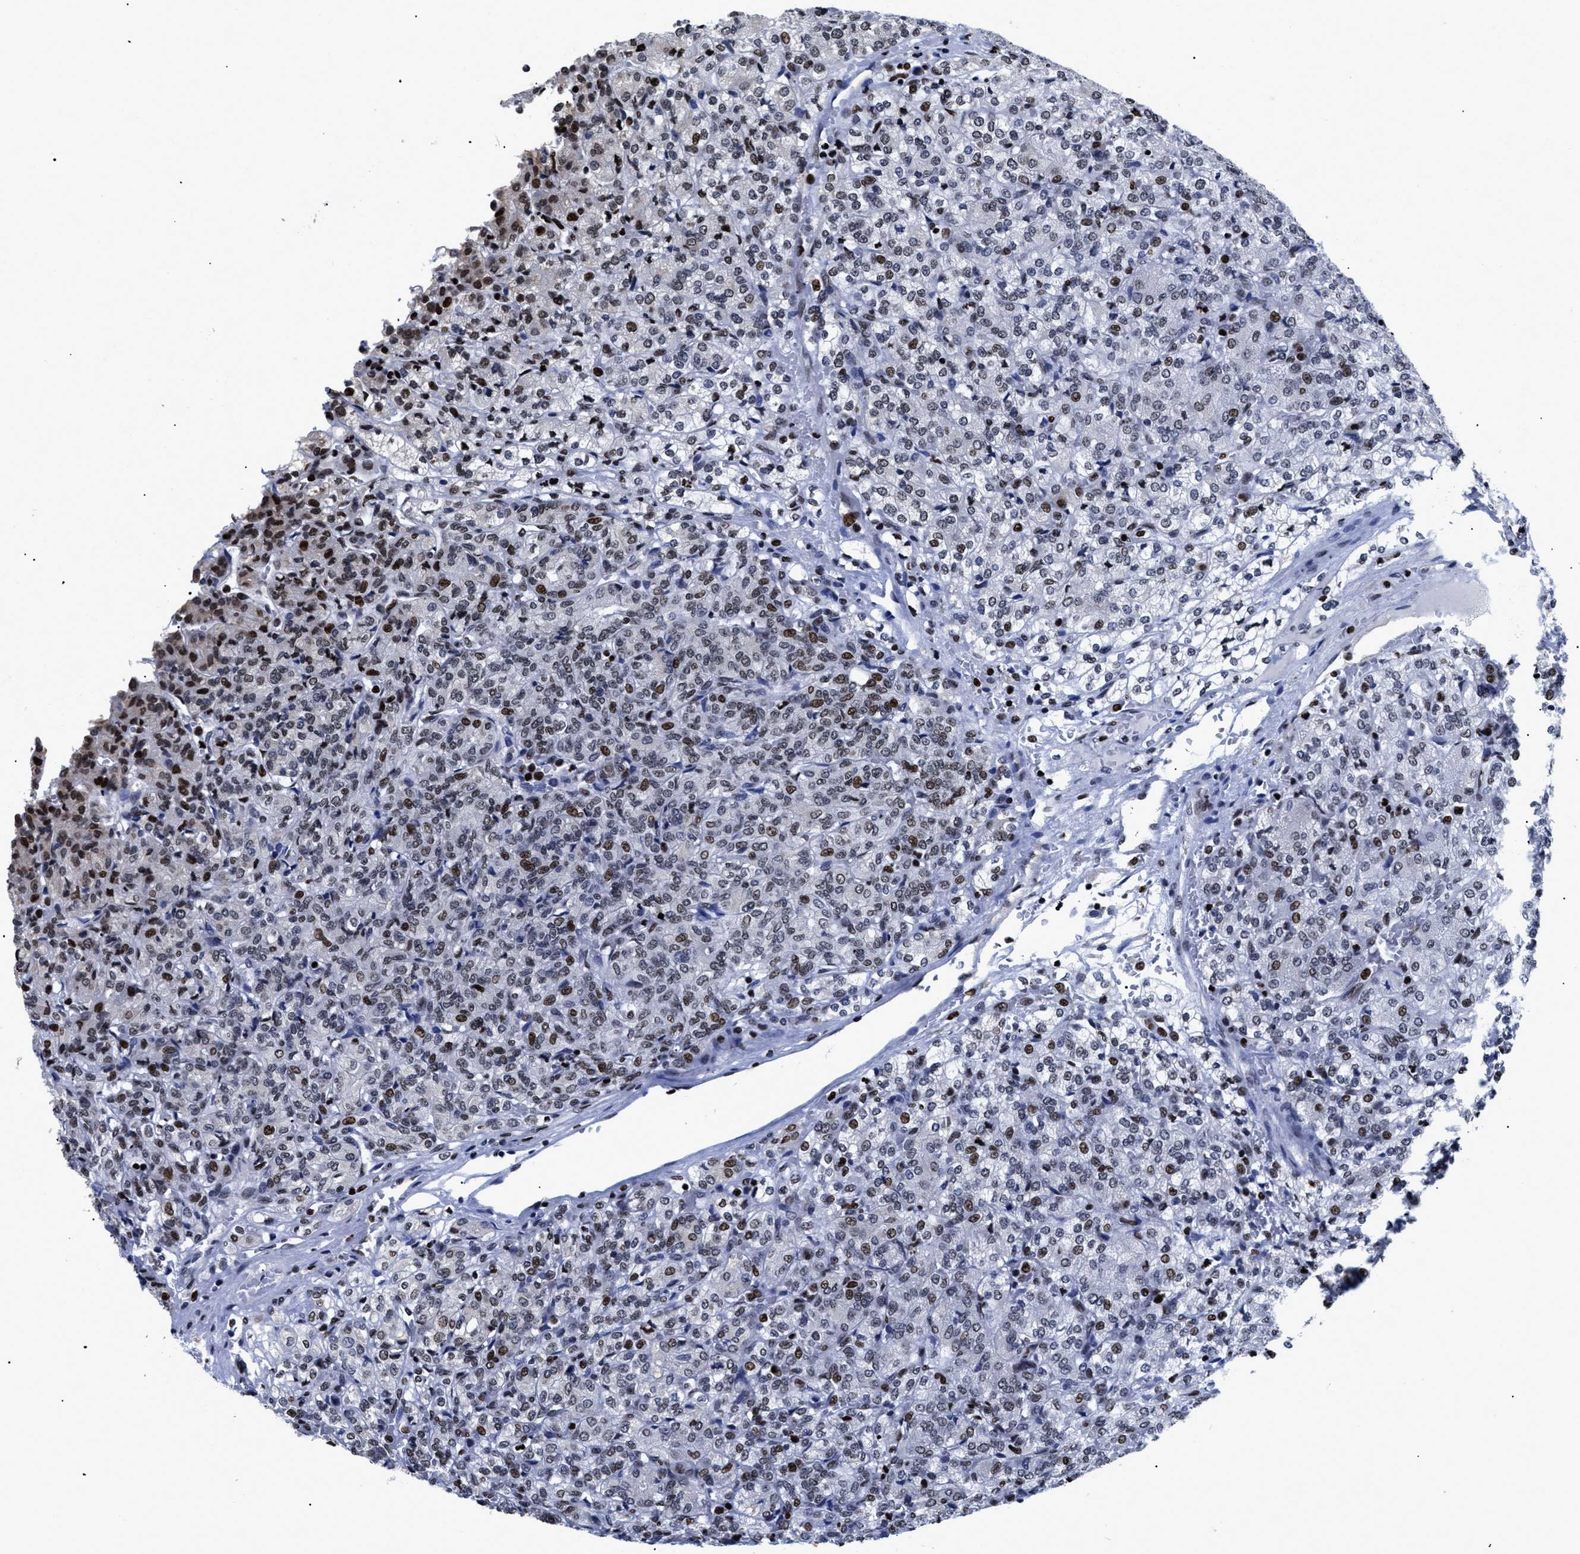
{"staining": {"intensity": "strong", "quantity": "<25%", "location": "nuclear"}, "tissue": "renal cancer", "cell_type": "Tumor cells", "image_type": "cancer", "snomed": [{"axis": "morphology", "description": "Adenocarcinoma, NOS"}, {"axis": "topography", "description": "Kidney"}], "caption": "This is a photomicrograph of immunohistochemistry staining of renal cancer (adenocarcinoma), which shows strong staining in the nuclear of tumor cells.", "gene": "CALHM3", "patient": {"sex": "male", "age": 77}}